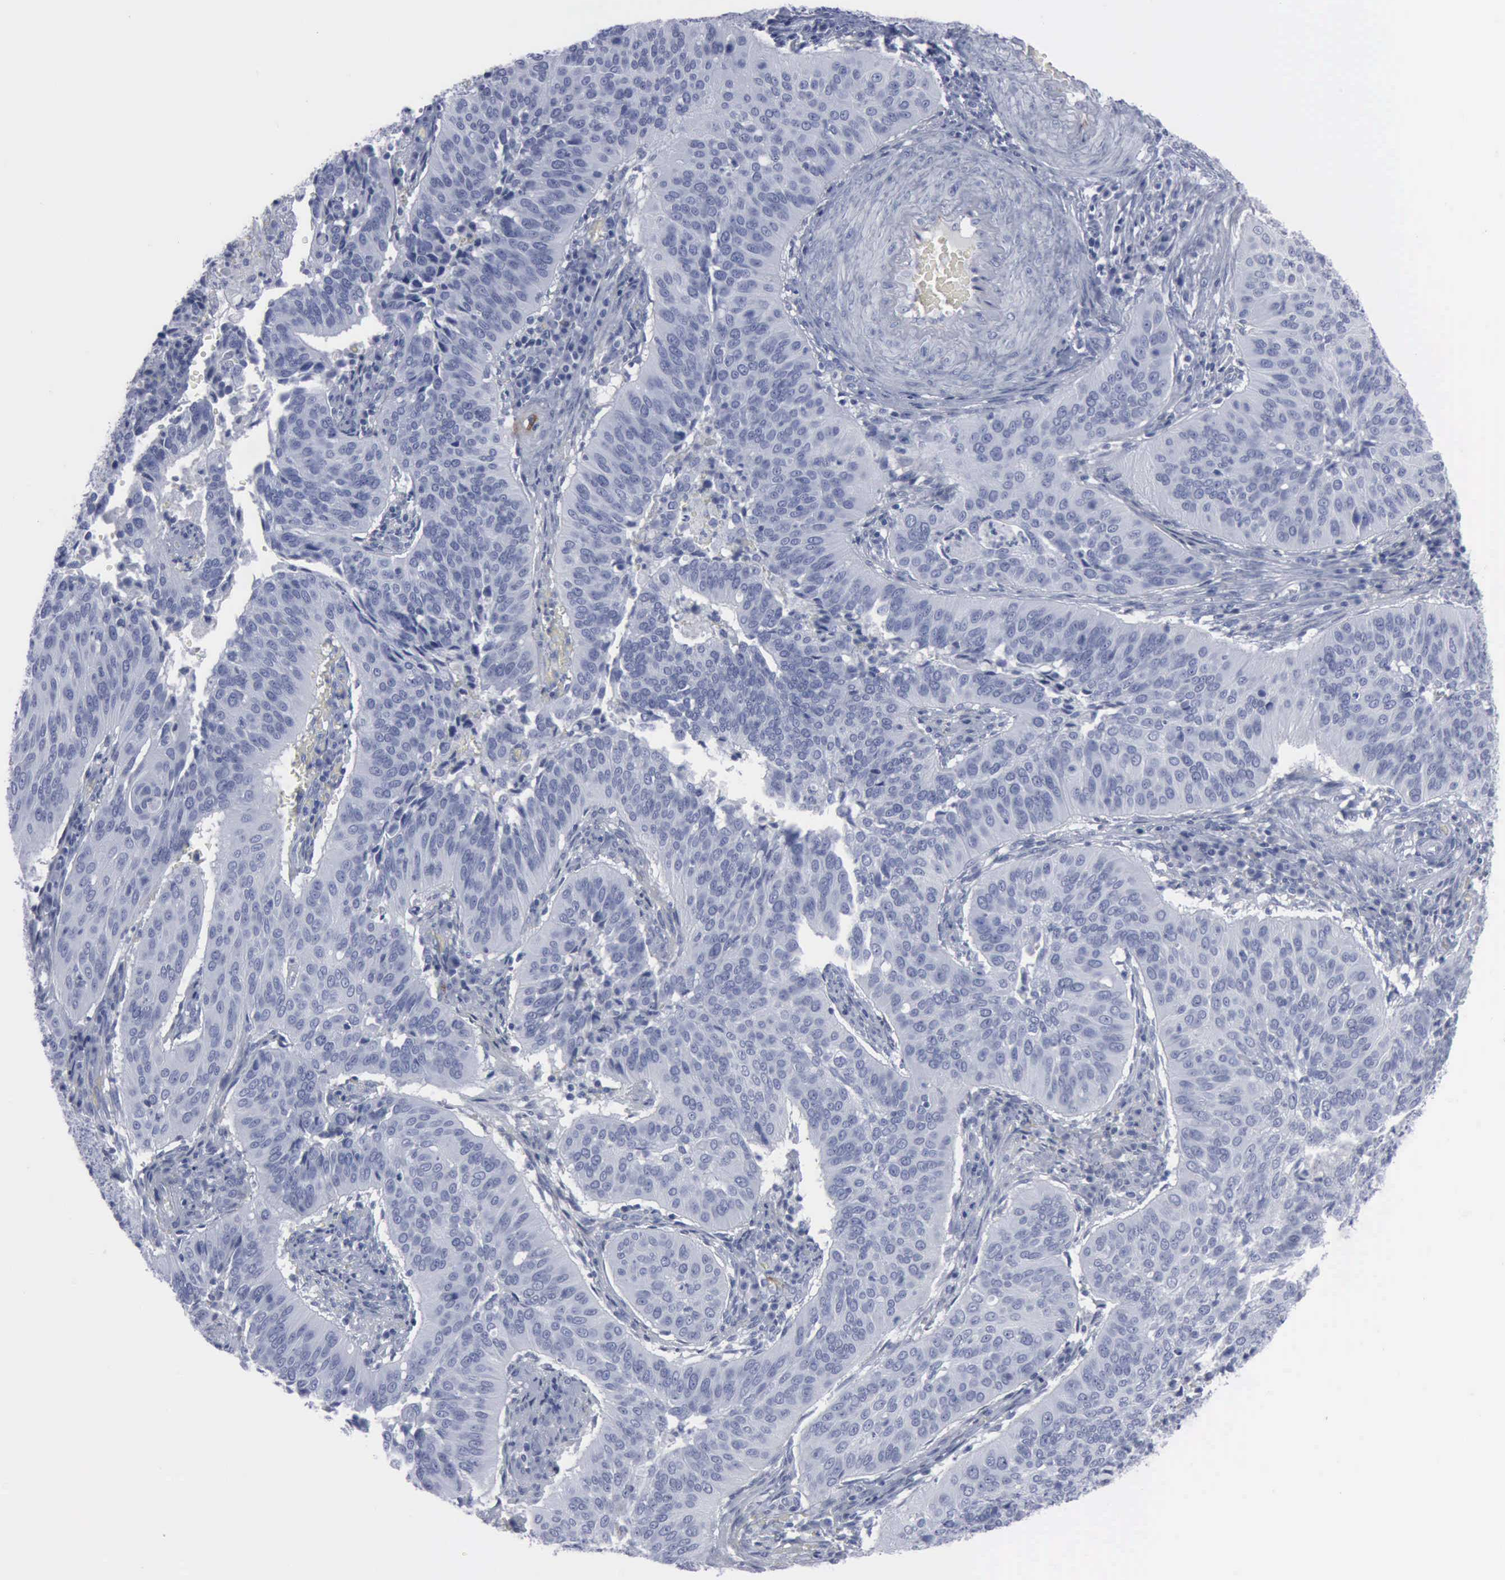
{"staining": {"intensity": "negative", "quantity": "none", "location": "none"}, "tissue": "cervical cancer", "cell_type": "Tumor cells", "image_type": "cancer", "snomed": [{"axis": "morphology", "description": "Squamous cell carcinoma, NOS"}, {"axis": "topography", "description": "Cervix"}], "caption": "This is an immunohistochemistry histopathology image of squamous cell carcinoma (cervical). There is no positivity in tumor cells.", "gene": "VCAM1", "patient": {"sex": "female", "age": 39}}